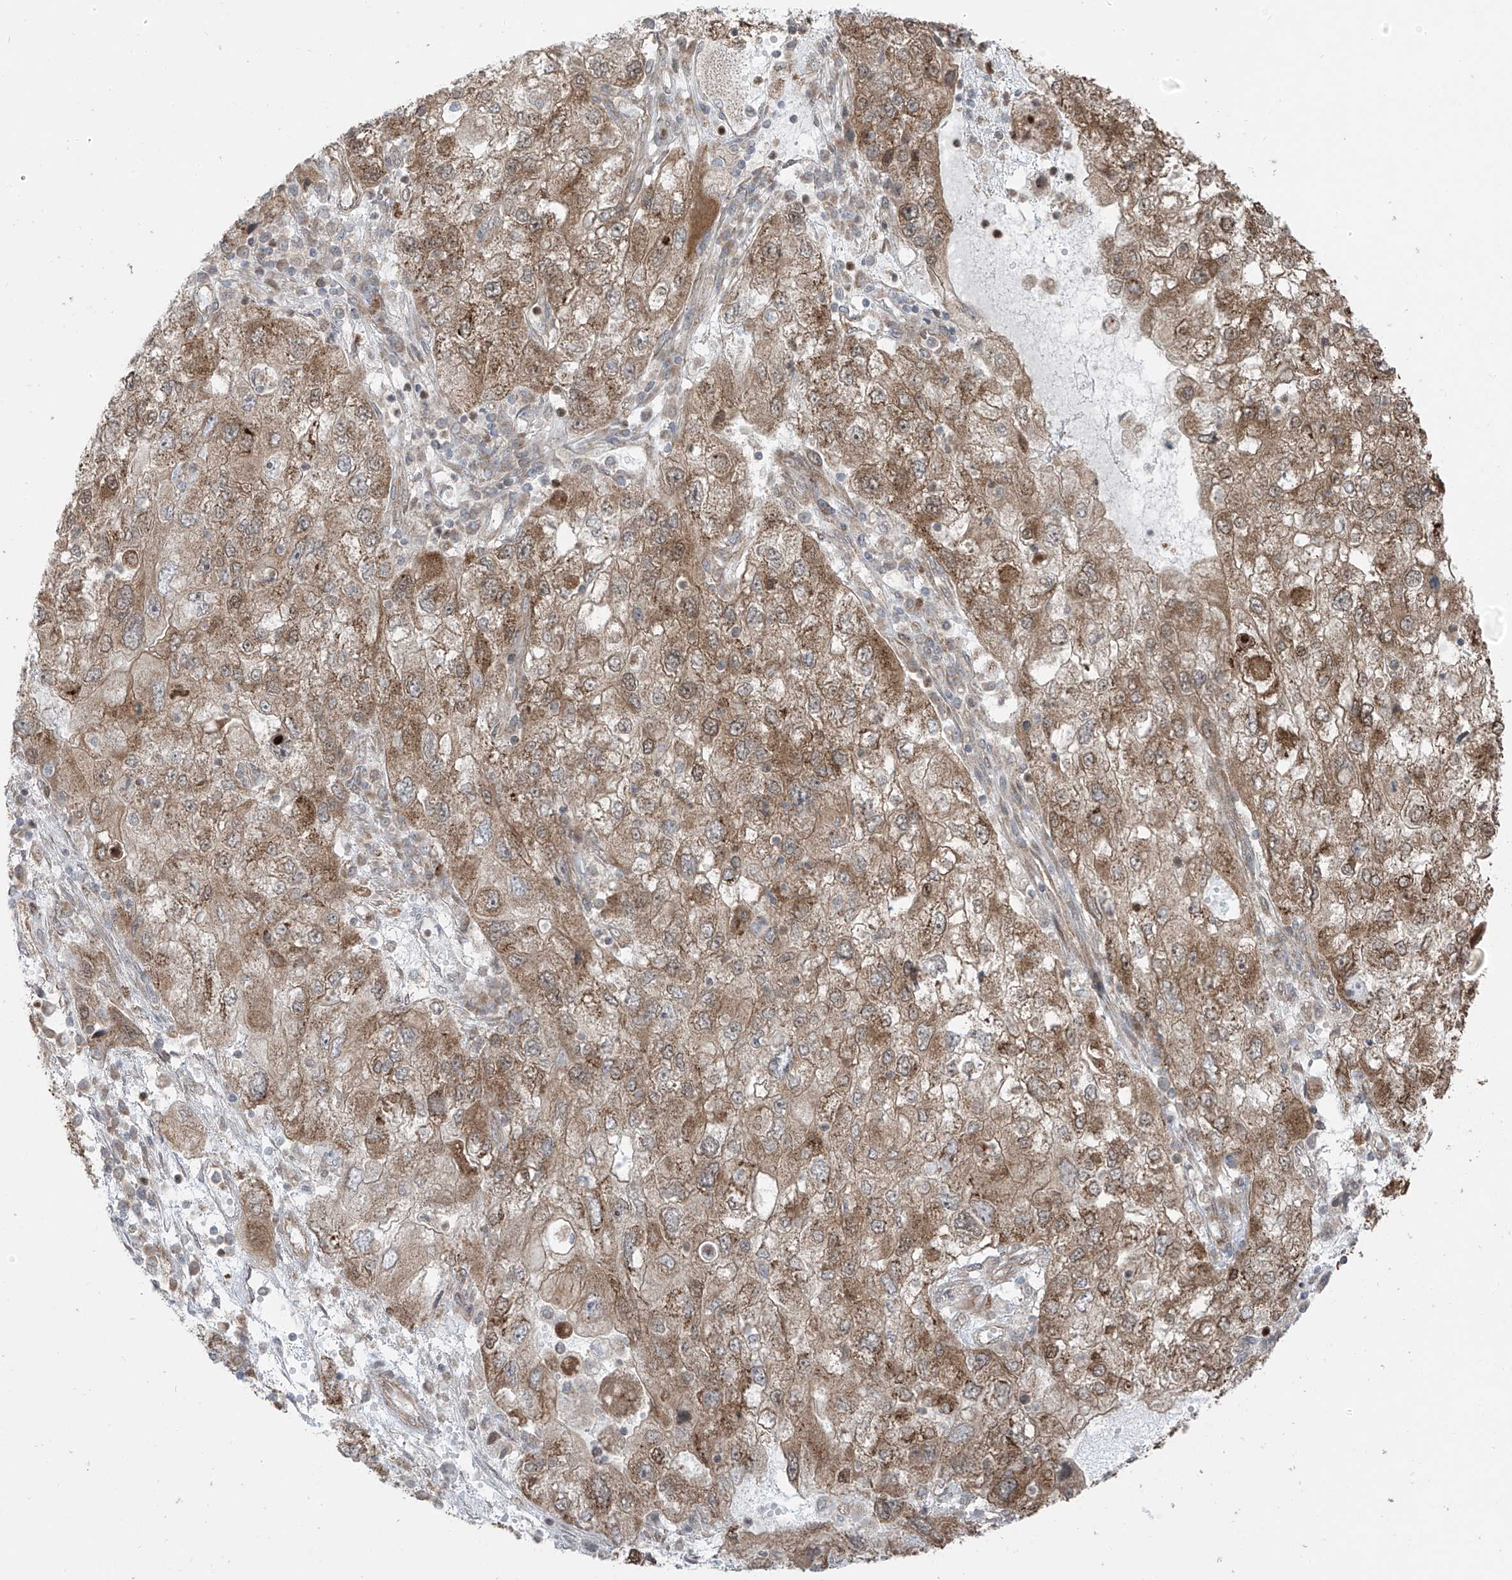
{"staining": {"intensity": "moderate", "quantity": ">75%", "location": "cytoplasmic/membranous"}, "tissue": "endometrial cancer", "cell_type": "Tumor cells", "image_type": "cancer", "snomed": [{"axis": "morphology", "description": "Adenocarcinoma, NOS"}, {"axis": "topography", "description": "Endometrium"}], "caption": "Brown immunohistochemical staining in endometrial cancer shows moderate cytoplasmic/membranous staining in about >75% of tumor cells.", "gene": "PDE11A", "patient": {"sex": "female", "age": 49}}